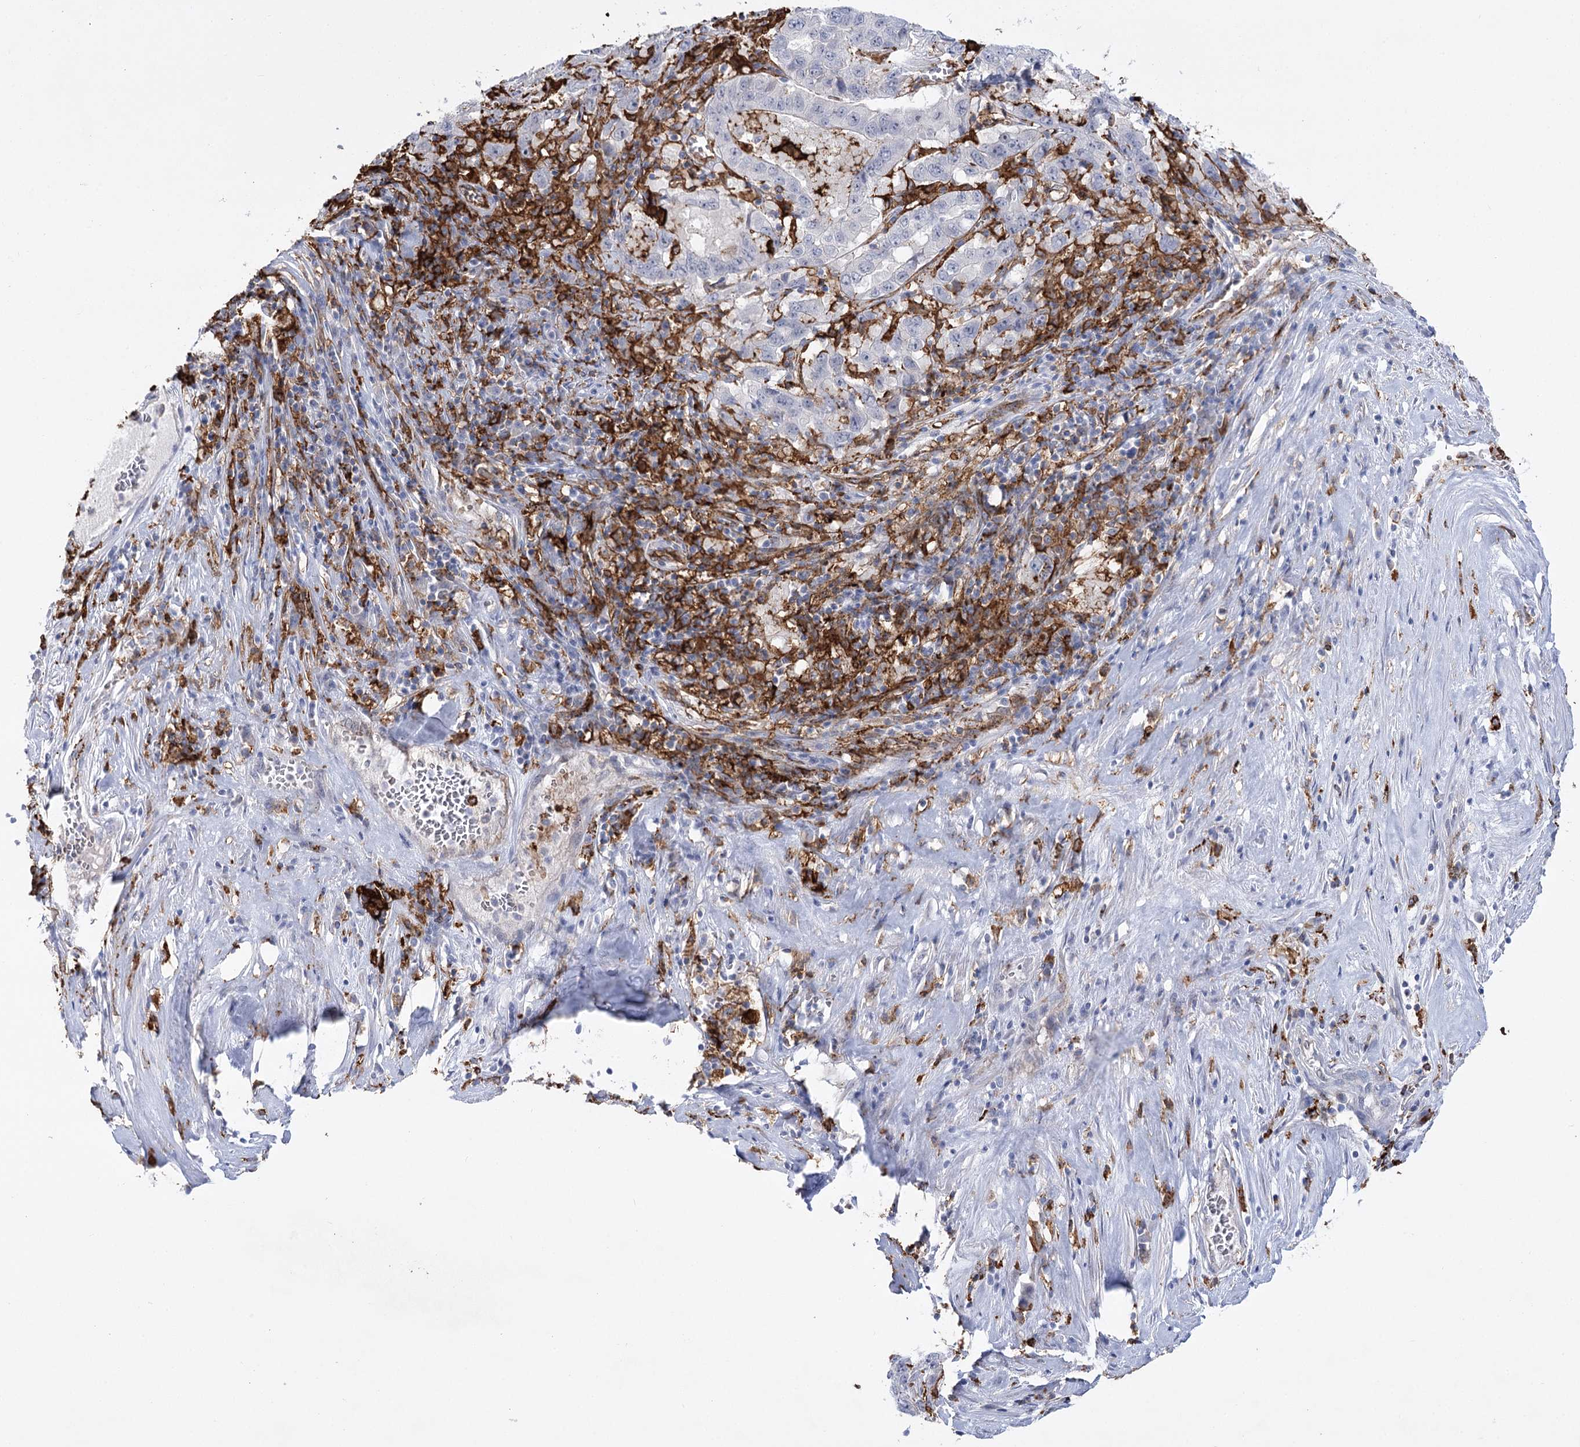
{"staining": {"intensity": "negative", "quantity": "none", "location": "none"}, "tissue": "pancreatic cancer", "cell_type": "Tumor cells", "image_type": "cancer", "snomed": [{"axis": "morphology", "description": "Adenocarcinoma, NOS"}, {"axis": "topography", "description": "Pancreas"}], "caption": "Immunohistochemistry of human pancreatic cancer displays no positivity in tumor cells.", "gene": "PIWIL4", "patient": {"sex": "male", "age": 63}}